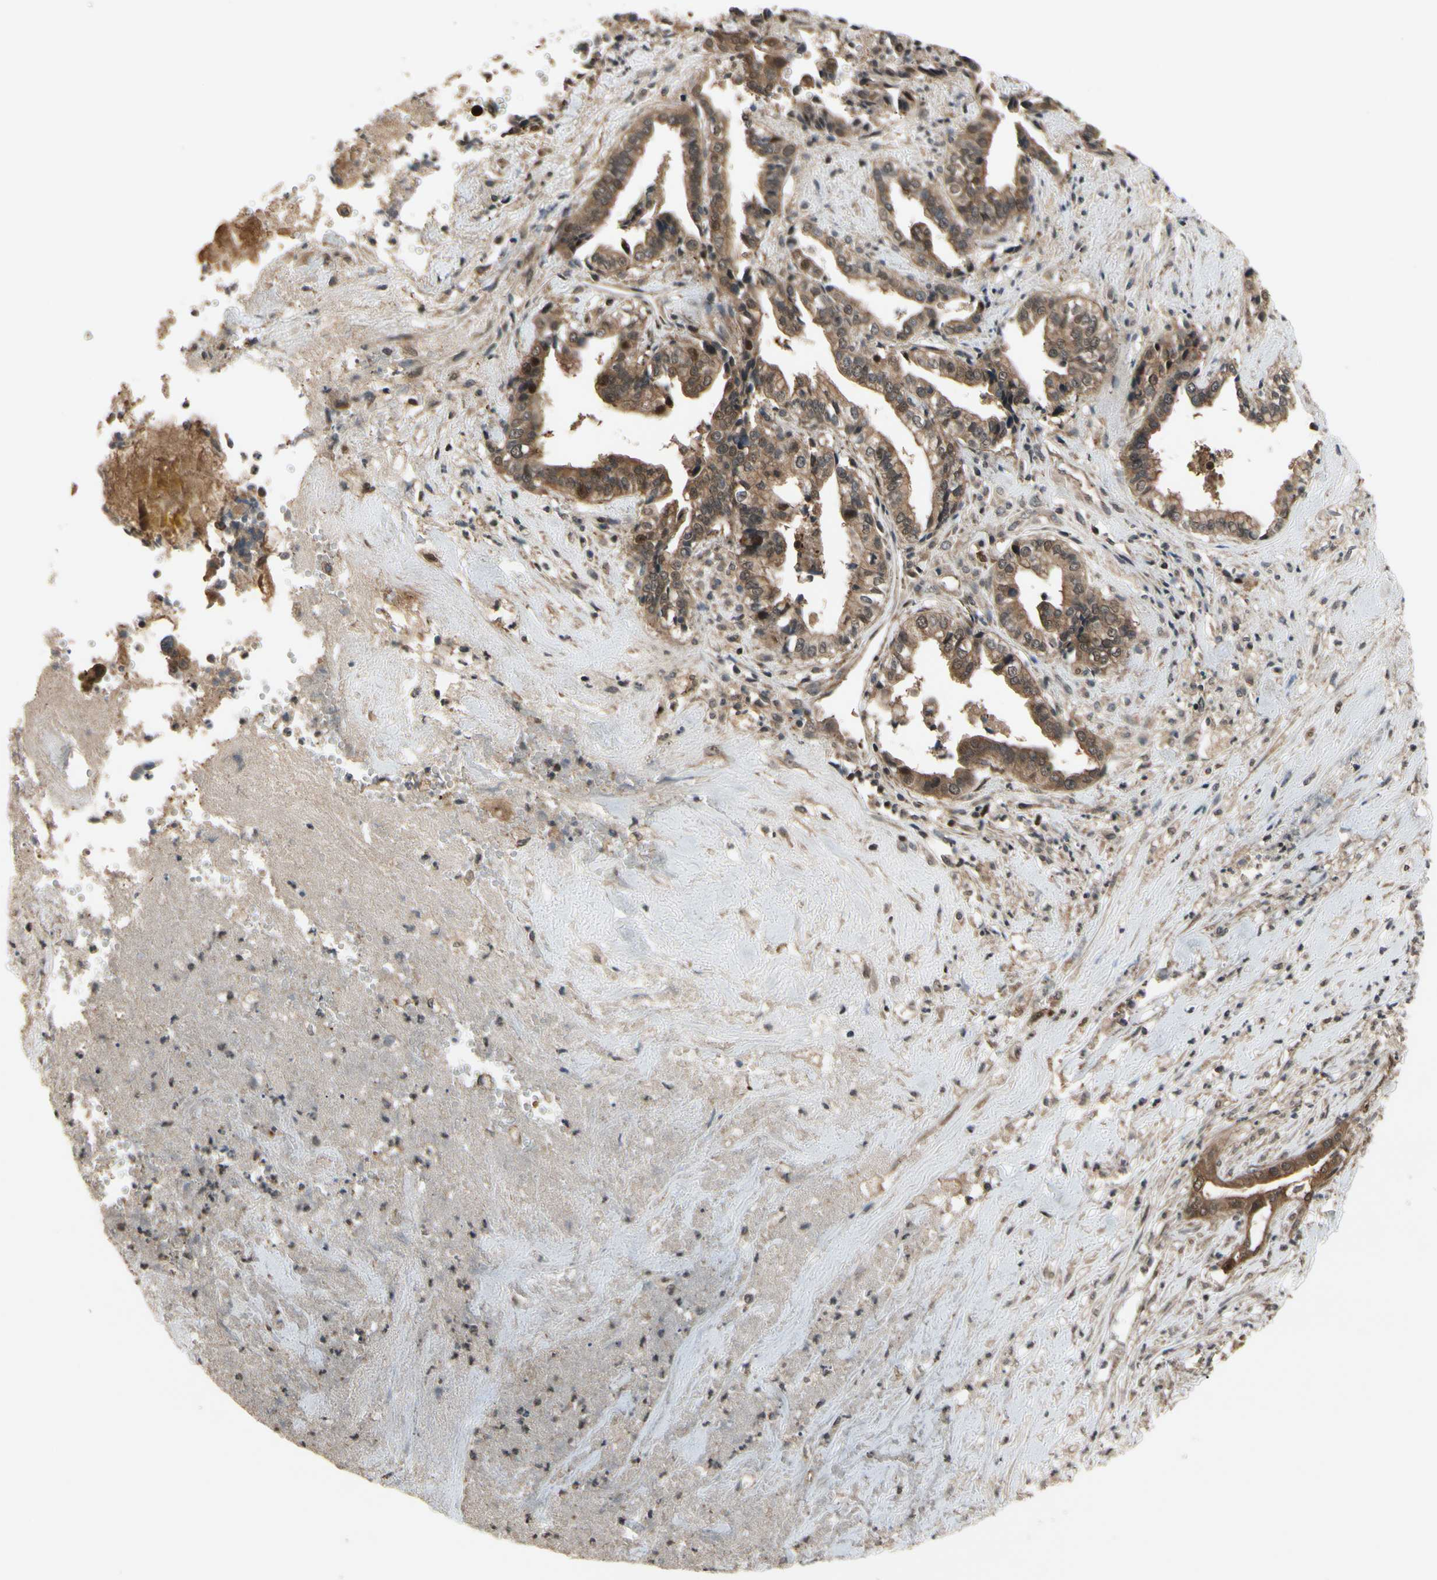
{"staining": {"intensity": "moderate", "quantity": "<25%", "location": "cytoplasmic/membranous,nuclear"}, "tissue": "liver cancer", "cell_type": "Tumor cells", "image_type": "cancer", "snomed": [{"axis": "morphology", "description": "Cholangiocarcinoma"}, {"axis": "topography", "description": "Liver"}], "caption": "DAB (3,3'-diaminobenzidine) immunohistochemical staining of liver cancer reveals moderate cytoplasmic/membranous and nuclear protein positivity in about <25% of tumor cells.", "gene": "CSF1R", "patient": {"sex": "female", "age": 61}}